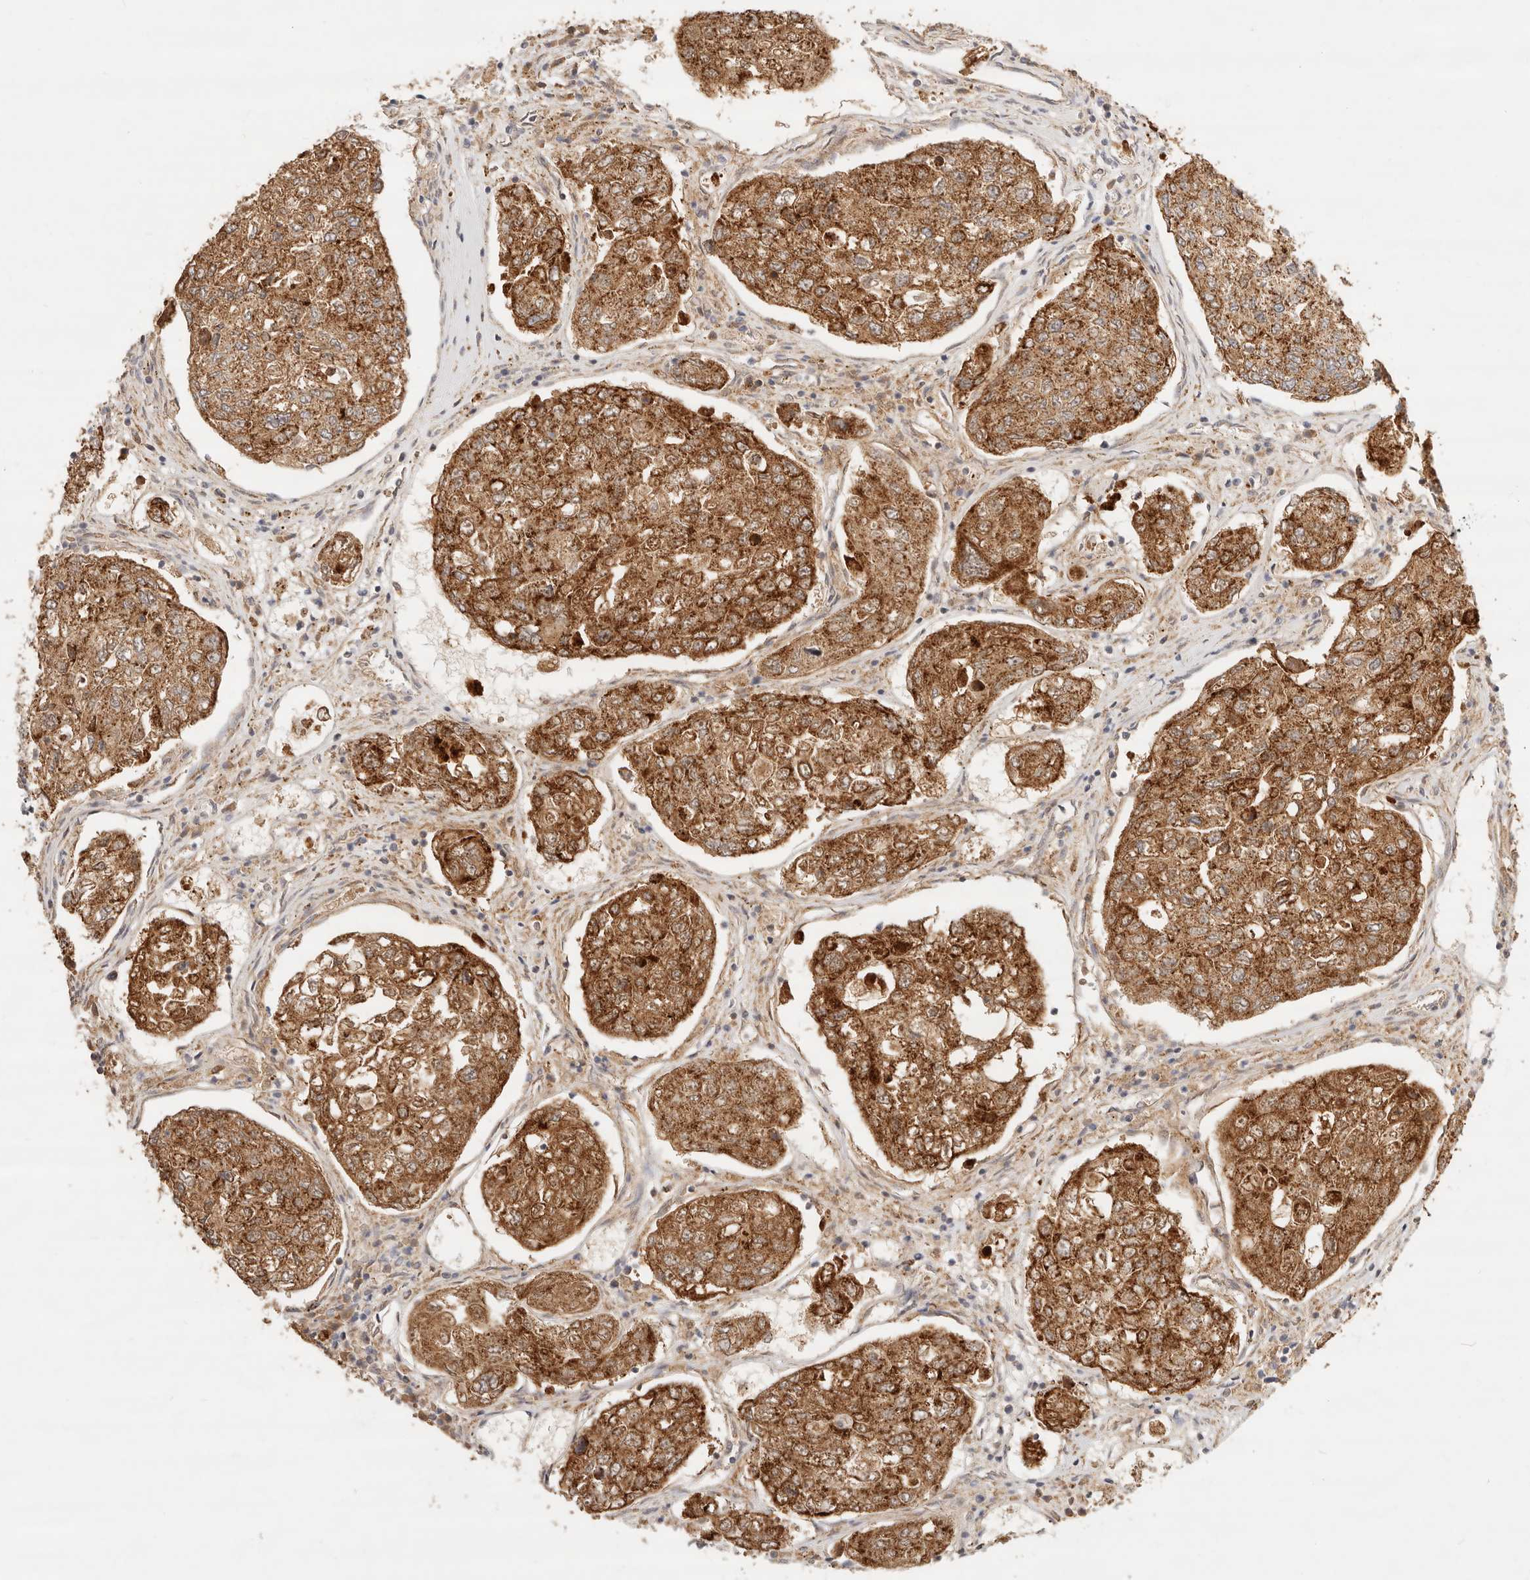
{"staining": {"intensity": "moderate", "quantity": ">75%", "location": "cytoplasmic/membranous"}, "tissue": "urothelial cancer", "cell_type": "Tumor cells", "image_type": "cancer", "snomed": [{"axis": "morphology", "description": "Urothelial carcinoma, High grade"}, {"axis": "topography", "description": "Lymph node"}, {"axis": "topography", "description": "Urinary bladder"}], "caption": "Urothelial cancer stained with a brown dye demonstrates moderate cytoplasmic/membranous positive expression in approximately >75% of tumor cells.", "gene": "ACOX1", "patient": {"sex": "male", "age": 51}}